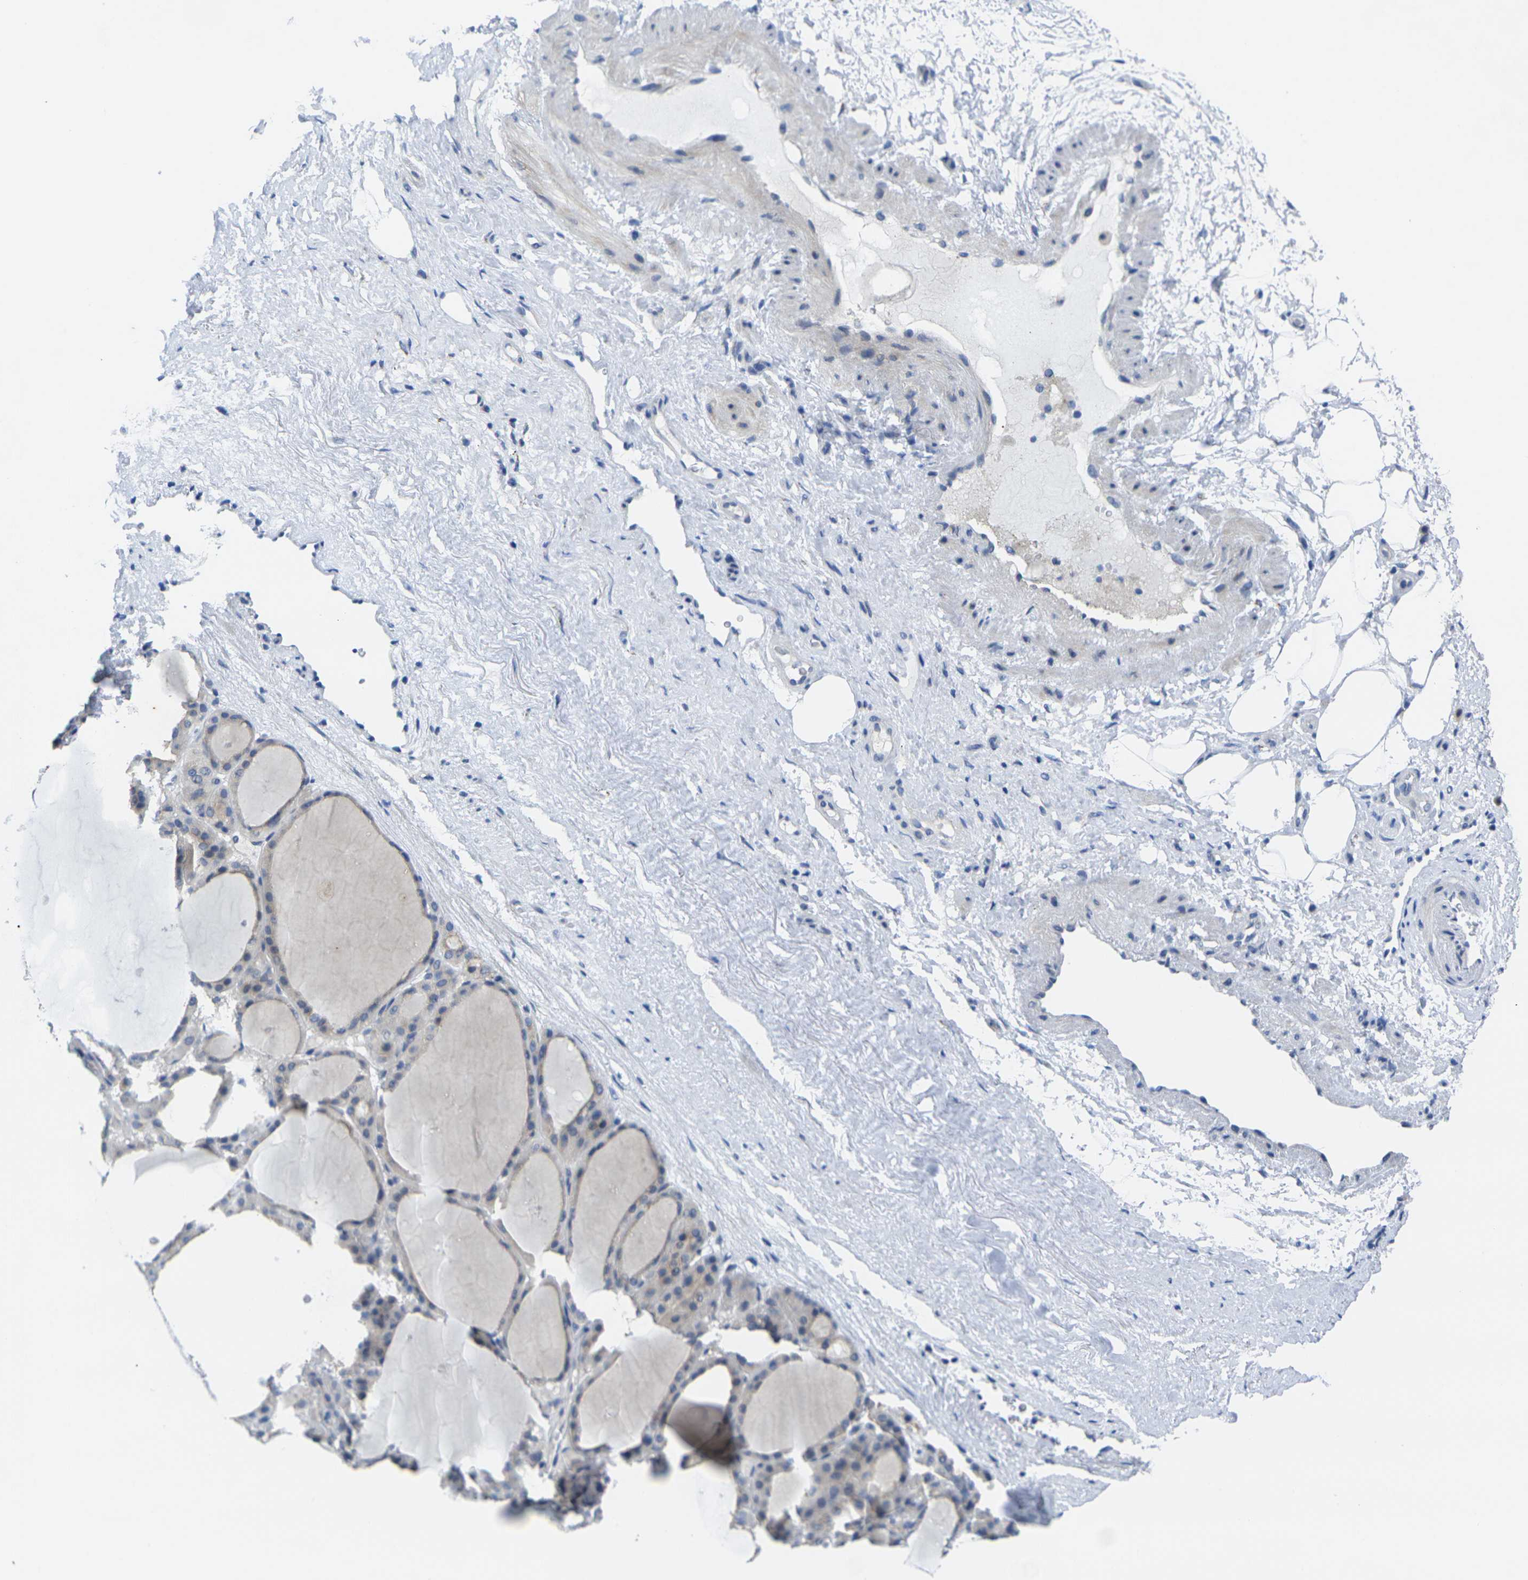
{"staining": {"intensity": "weak", "quantity": "<25%", "location": "cytoplasmic/membranous"}, "tissue": "thyroid gland", "cell_type": "Glandular cells", "image_type": "normal", "snomed": [{"axis": "morphology", "description": "Normal tissue, NOS"}, {"axis": "morphology", "description": "Carcinoma, NOS"}, {"axis": "topography", "description": "Thyroid gland"}], "caption": "Immunohistochemistry (IHC) micrograph of unremarkable thyroid gland: human thyroid gland stained with DAB exhibits no significant protein staining in glandular cells.", "gene": "CRK", "patient": {"sex": "female", "age": 86}}